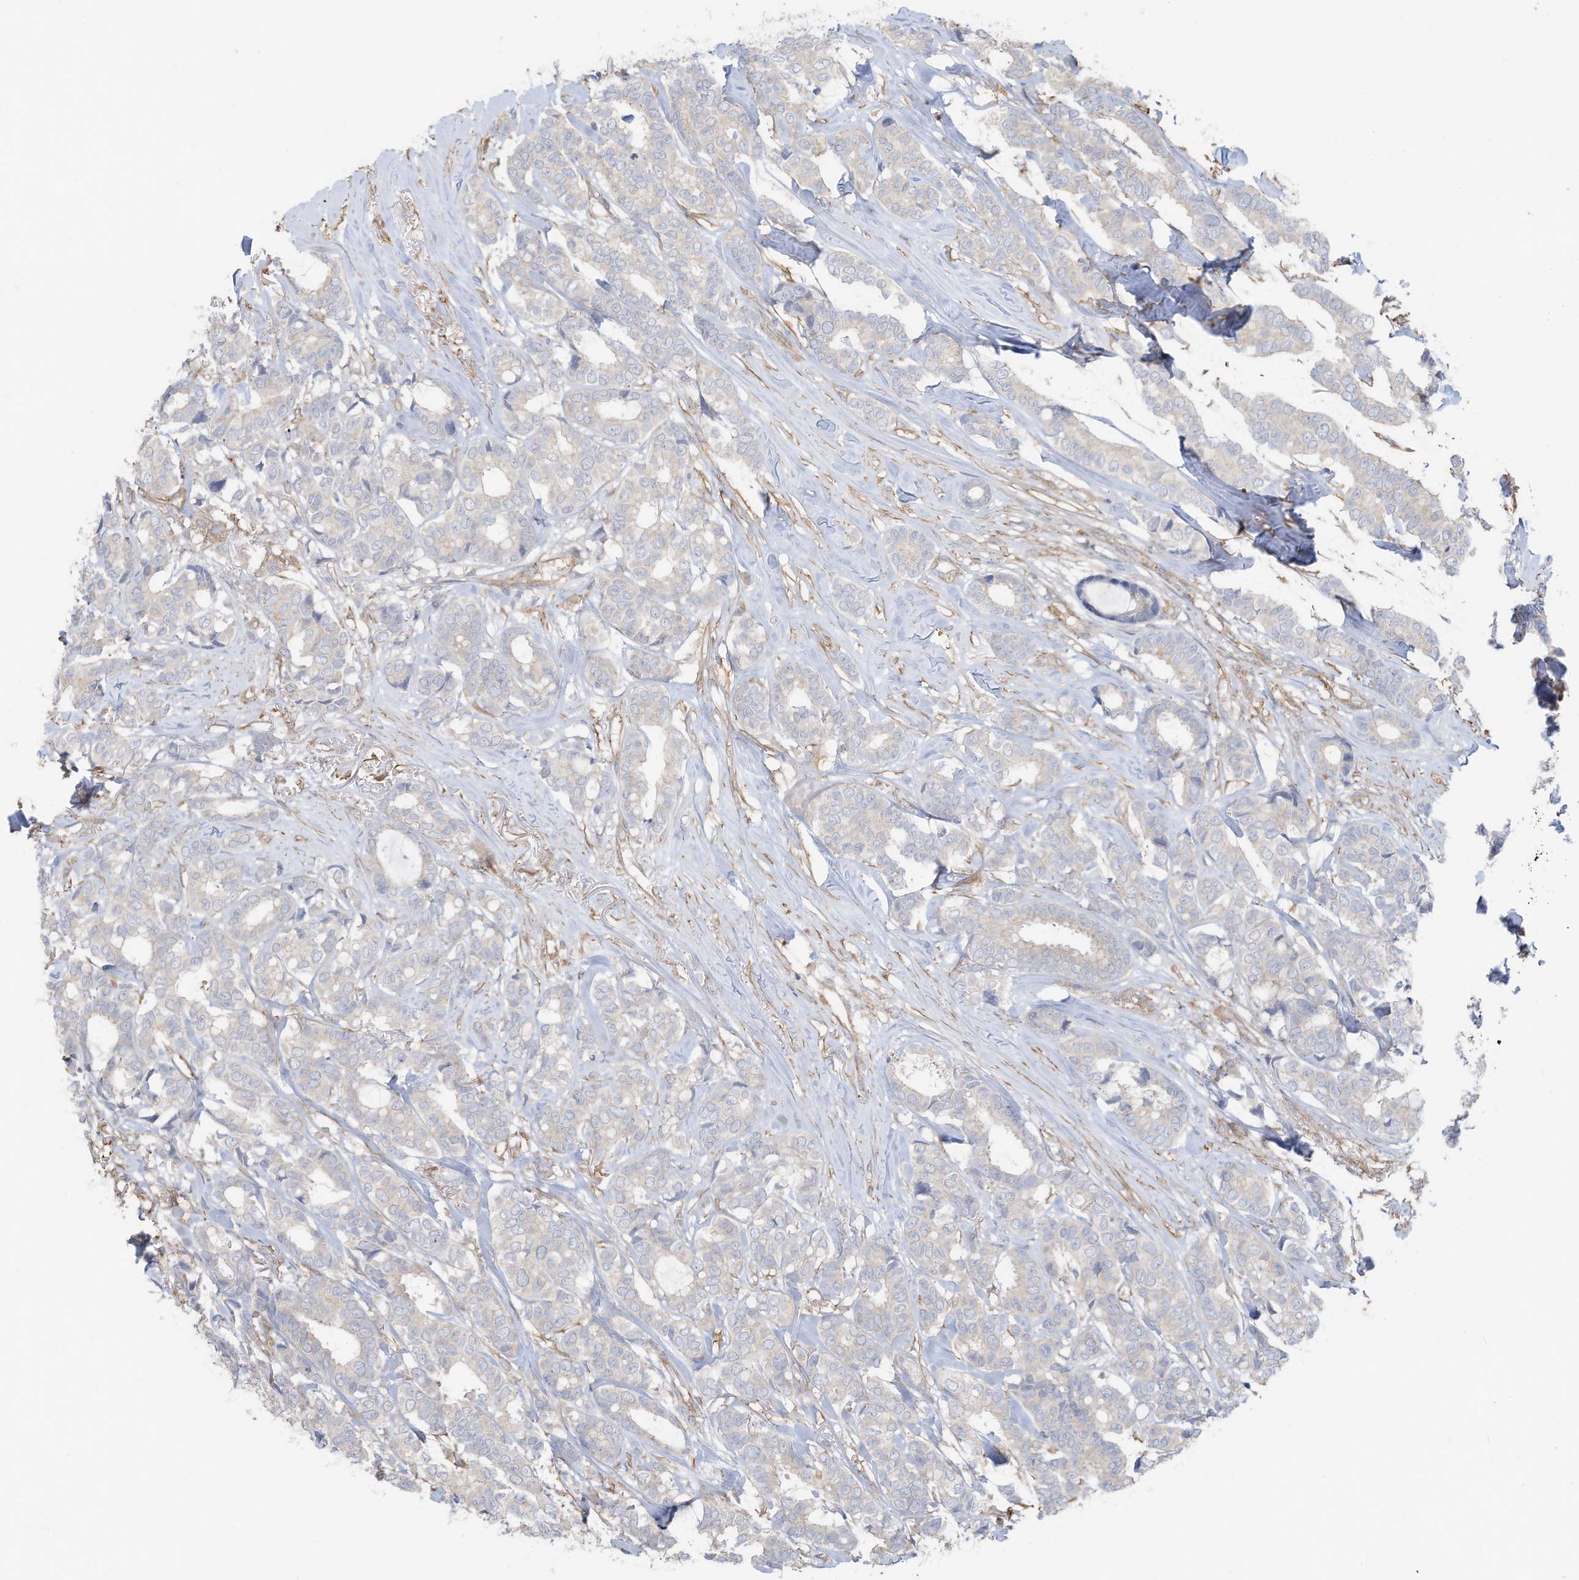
{"staining": {"intensity": "negative", "quantity": "none", "location": "none"}, "tissue": "breast cancer", "cell_type": "Tumor cells", "image_type": "cancer", "snomed": [{"axis": "morphology", "description": "Duct carcinoma"}, {"axis": "topography", "description": "Breast"}], "caption": "High power microscopy micrograph of an immunohistochemistry histopathology image of breast cancer (infiltrating ductal carcinoma), revealing no significant expression in tumor cells.", "gene": "SLC17A7", "patient": {"sex": "female", "age": 87}}